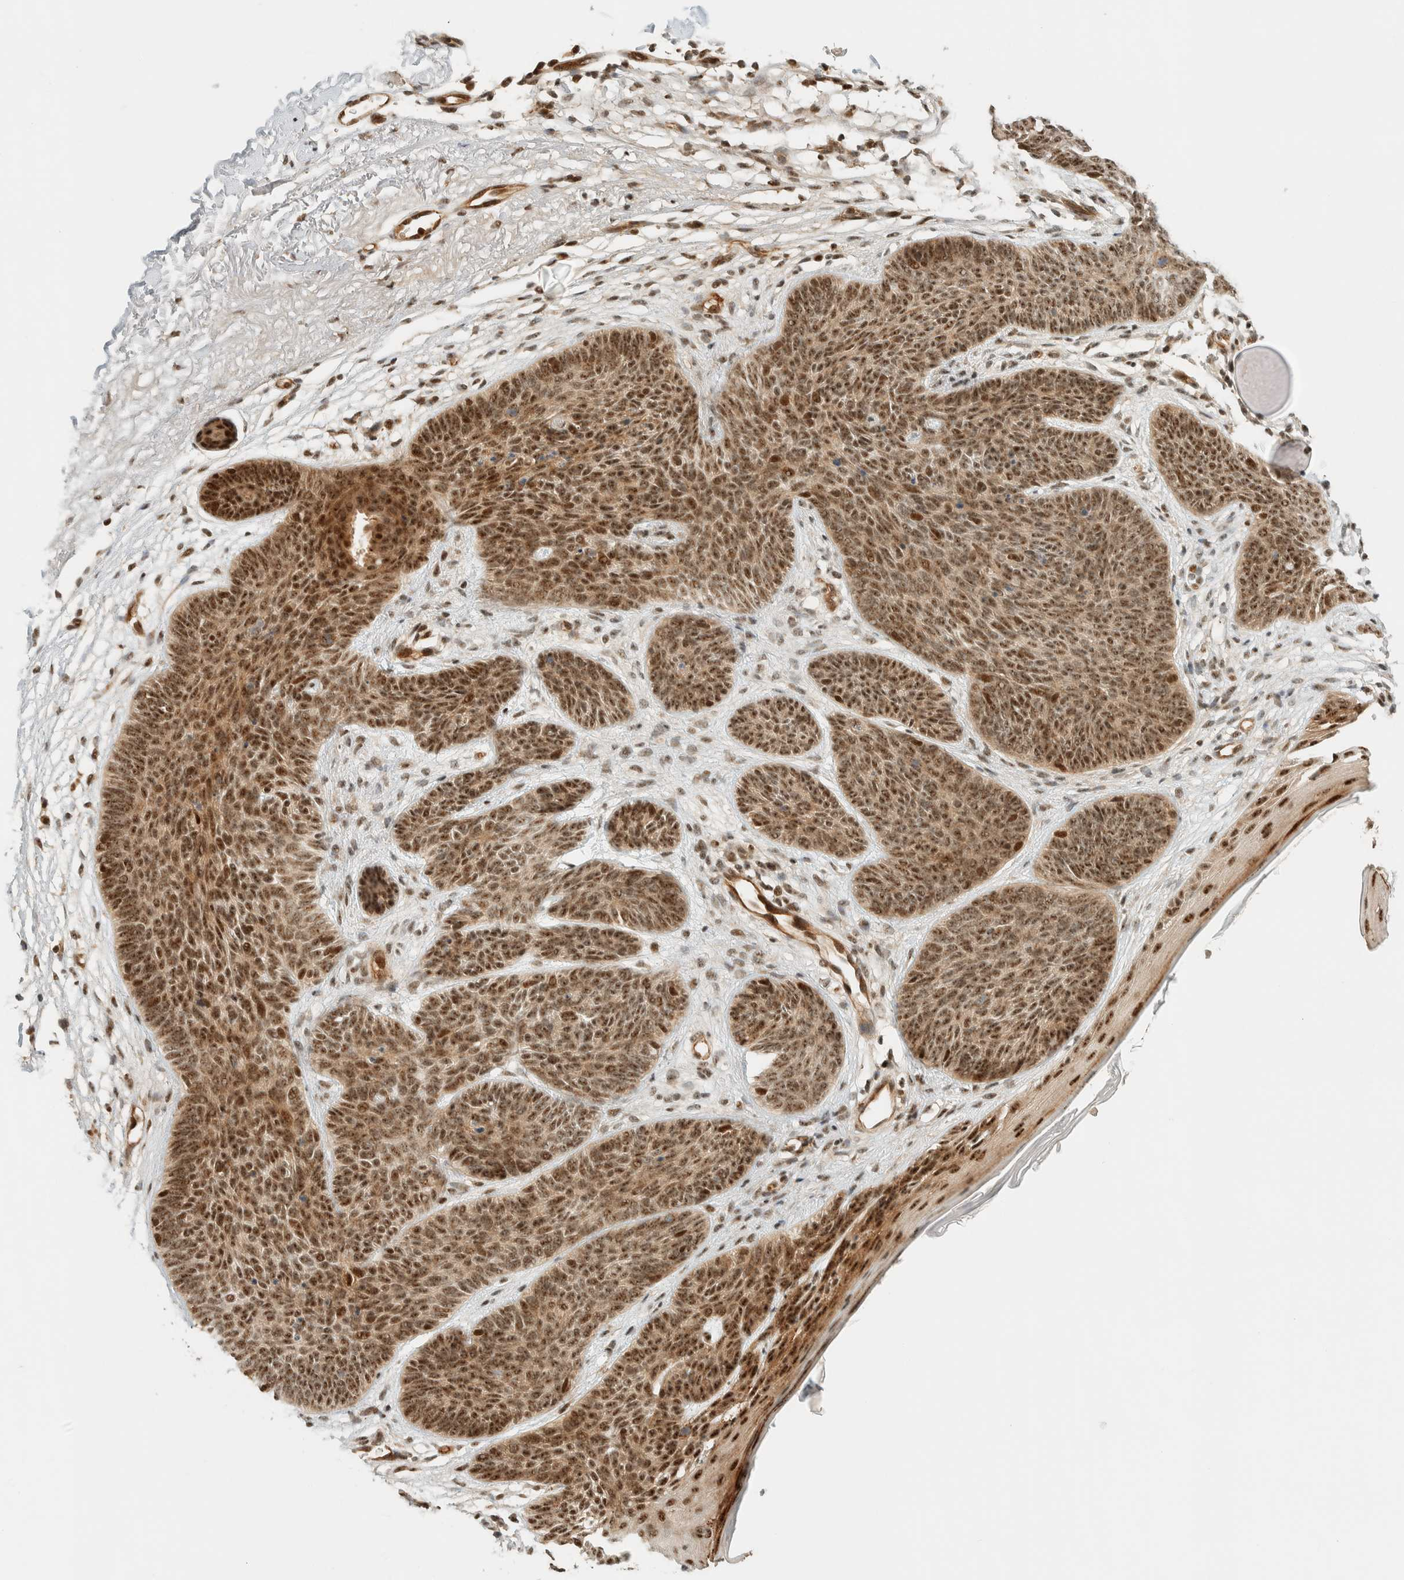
{"staining": {"intensity": "moderate", "quantity": ">75%", "location": "nuclear"}, "tissue": "skin cancer", "cell_type": "Tumor cells", "image_type": "cancer", "snomed": [{"axis": "morphology", "description": "Basal cell carcinoma"}, {"axis": "topography", "description": "Skin"}], "caption": "Immunohistochemical staining of skin cancer (basal cell carcinoma) displays medium levels of moderate nuclear protein expression in approximately >75% of tumor cells.", "gene": "SIK1", "patient": {"sex": "female", "age": 70}}